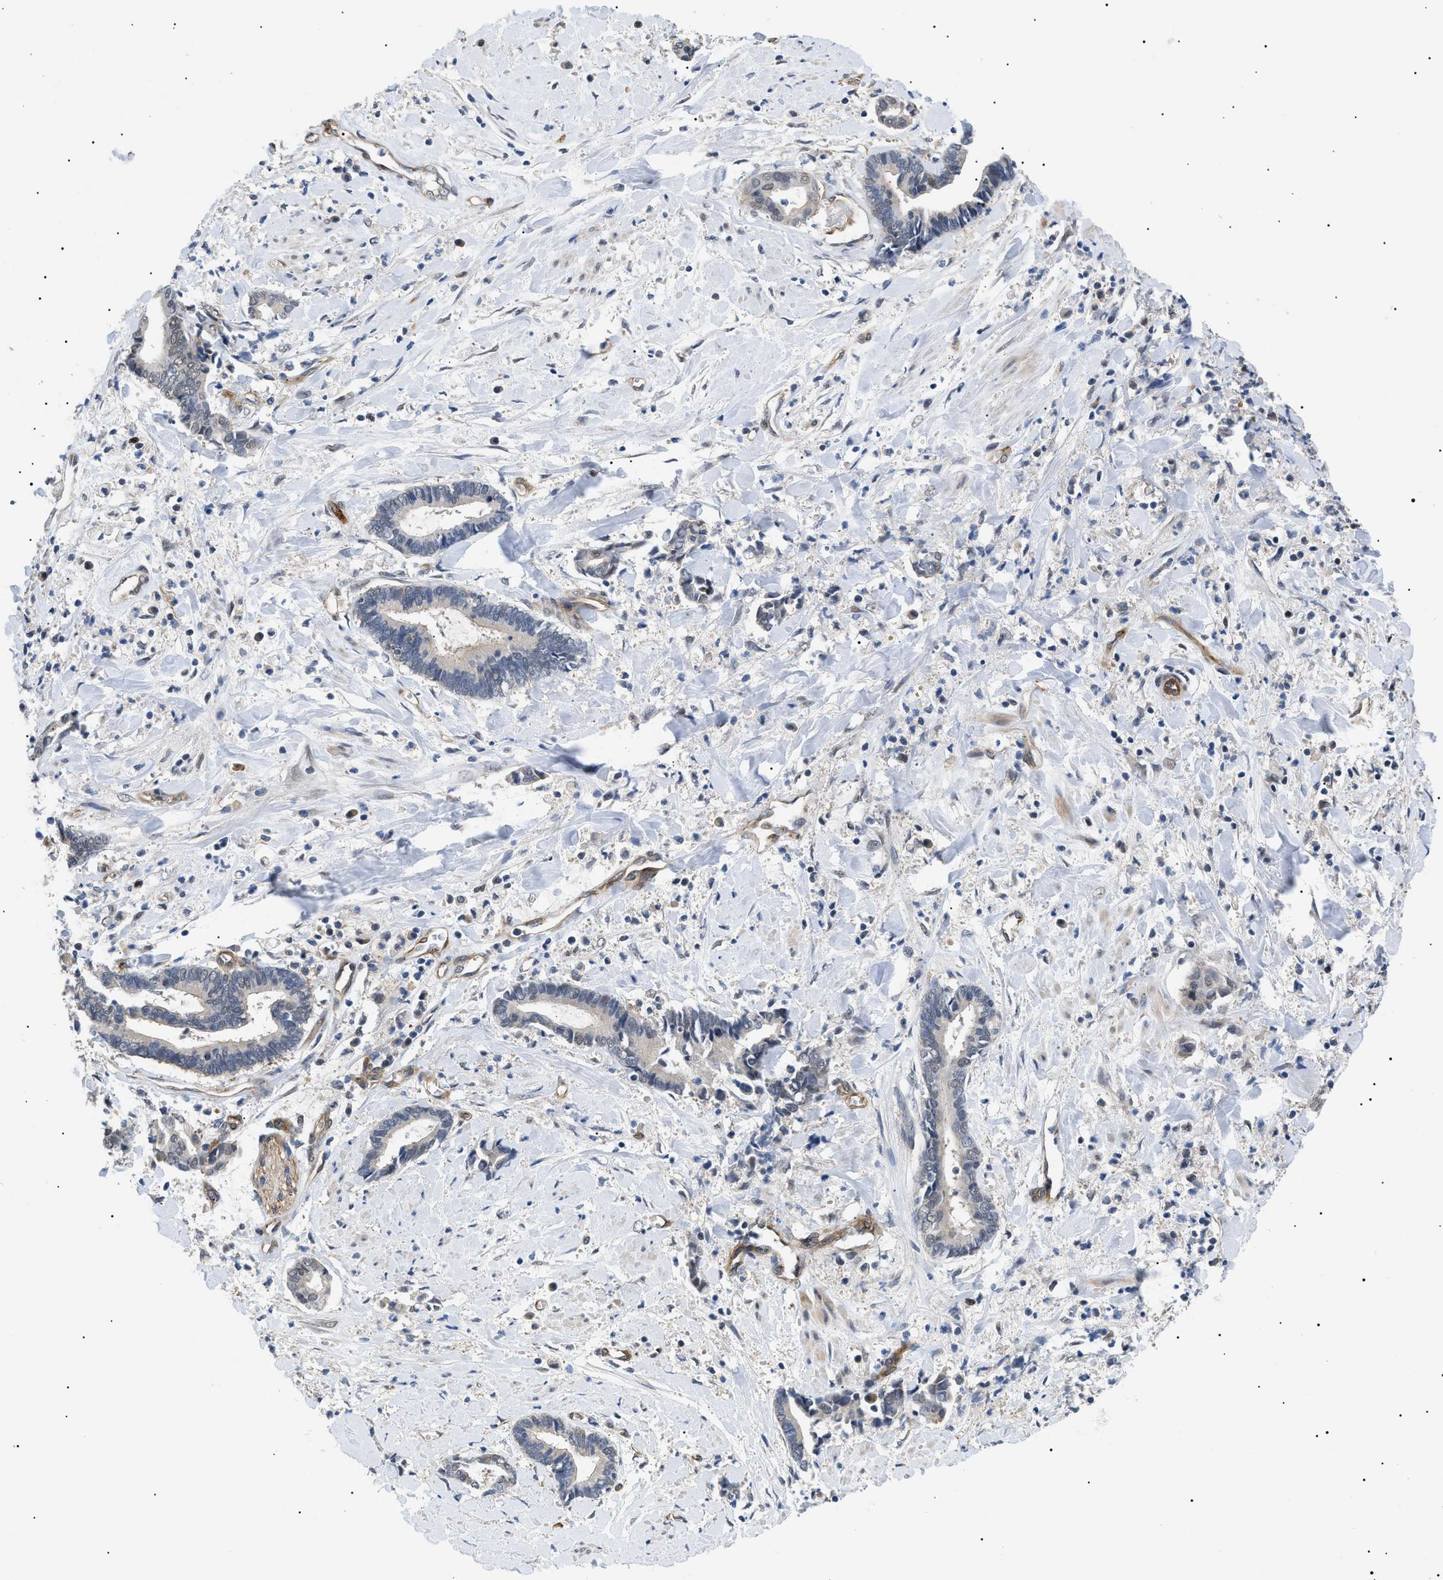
{"staining": {"intensity": "negative", "quantity": "none", "location": "none"}, "tissue": "cervical cancer", "cell_type": "Tumor cells", "image_type": "cancer", "snomed": [{"axis": "morphology", "description": "Adenocarcinoma, NOS"}, {"axis": "topography", "description": "Cervix"}], "caption": "High magnification brightfield microscopy of adenocarcinoma (cervical) stained with DAB (brown) and counterstained with hematoxylin (blue): tumor cells show no significant expression. The staining was performed using DAB (3,3'-diaminobenzidine) to visualize the protein expression in brown, while the nuclei were stained in blue with hematoxylin (Magnification: 20x).", "gene": "CRCP", "patient": {"sex": "female", "age": 44}}